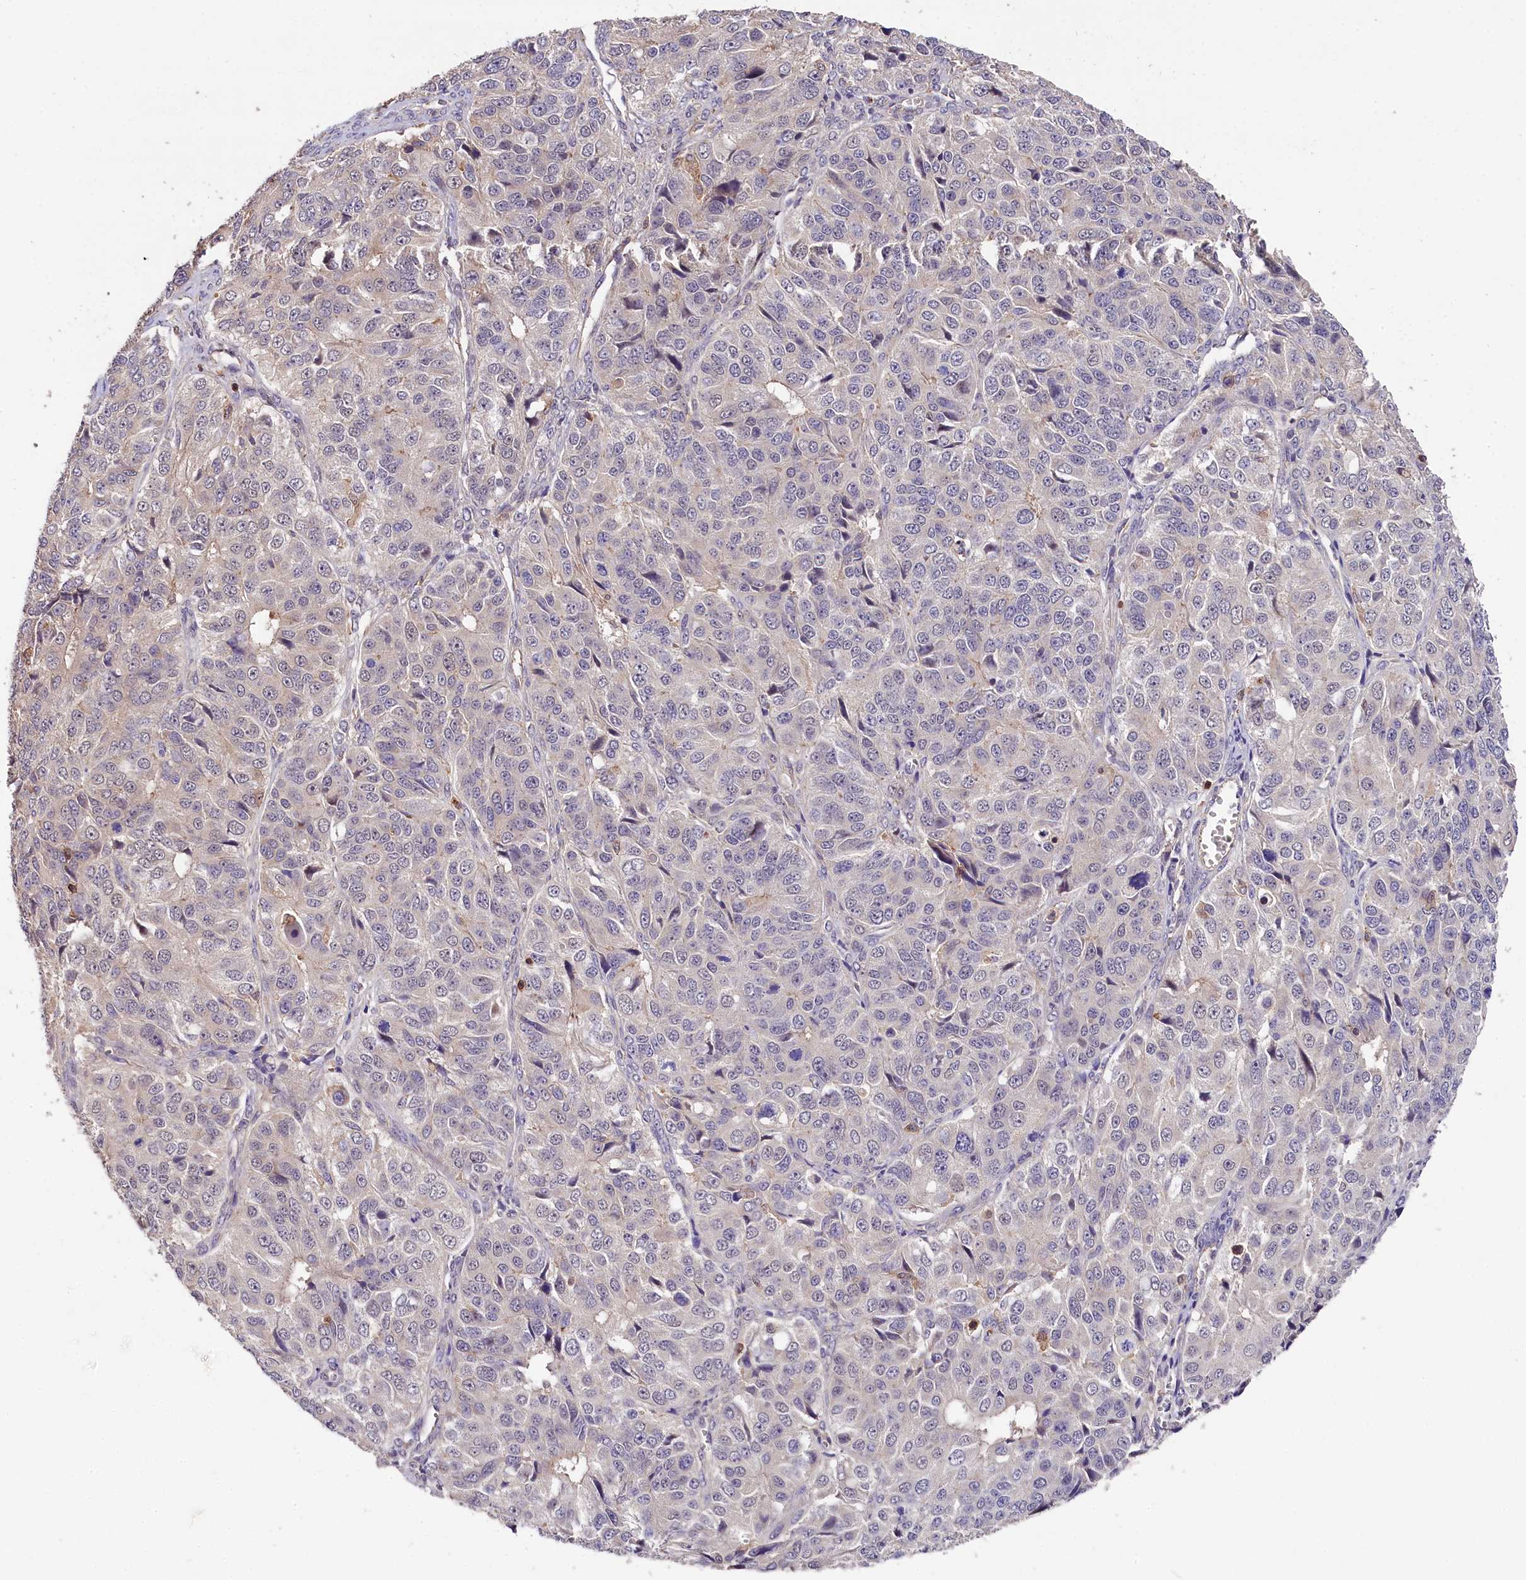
{"staining": {"intensity": "negative", "quantity": "none", "location": "none"}, "tissue": "ovarian cancer", "cell_type": "Tumor cells", "image_type": "cancer", "snomed": [{"axis": "morphology", "description": "Carcinoma, endometroid"}, {"axis": "topography", "description": "Ovary"}], "caption": "IHC image of neoplastic tissue: ovarian cancer stained with DAB reveals no significant protein expression in tumor cells. (IHC, brightfield microscopy, high magnification).", "gene": "SKIDA1", "patient": {"sex": "female", "age": 51}}